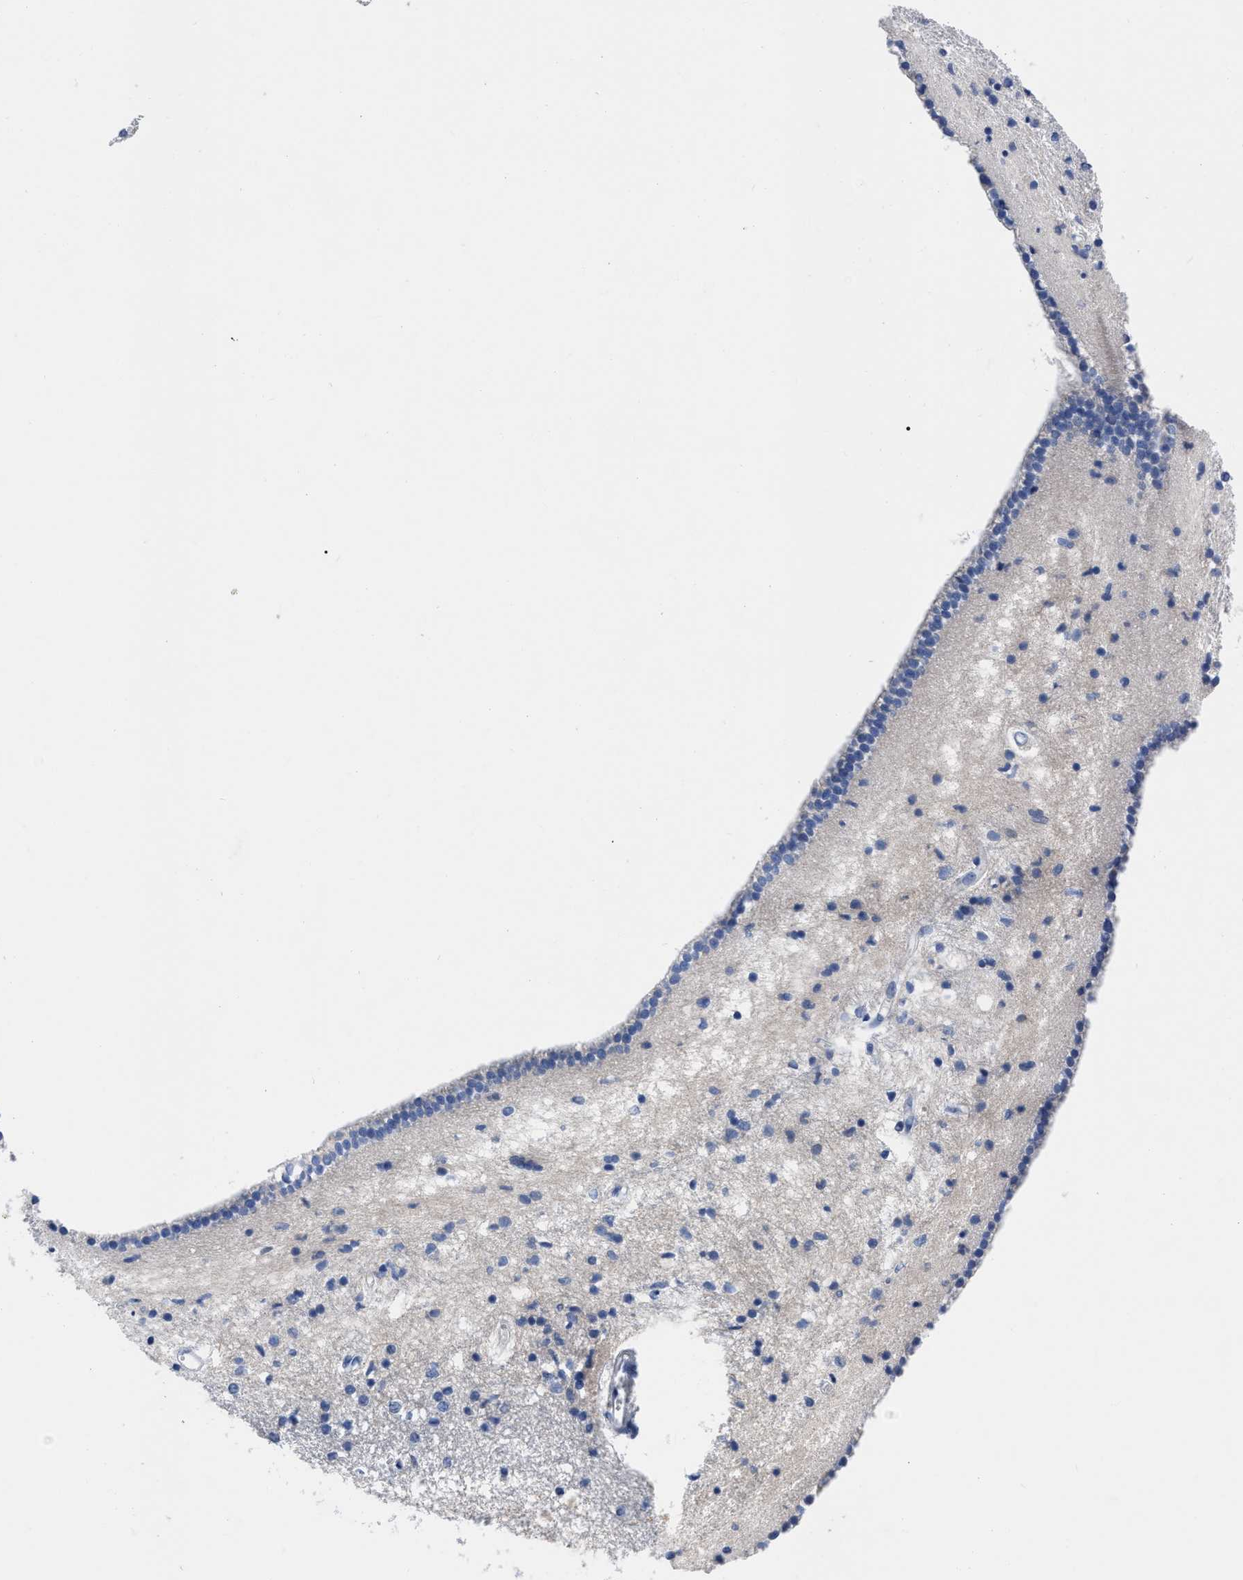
{"staining": {"intensity": "moderate", "quantity": "<25%", "location": "cytoplasmic/membranous"}, "tissue": "caudate", "cell_type": "Glial cells", "image_type": "normal", "snomed": [{"axis": "morphology", "description": "Normal tissue, NOS"}, {"axis": "topography", "description": "Lateral ventricle wall"}], "caption": "Protein analysis of normal caudate displays moderate cytoplasmic/membranous staining in approximately <25% of glial cells. (DAB IHC, brown staining for protein, blue staining for nuclei).", "gene": "MOV10L1", "patient": {"sex": "male", "age": 45}}